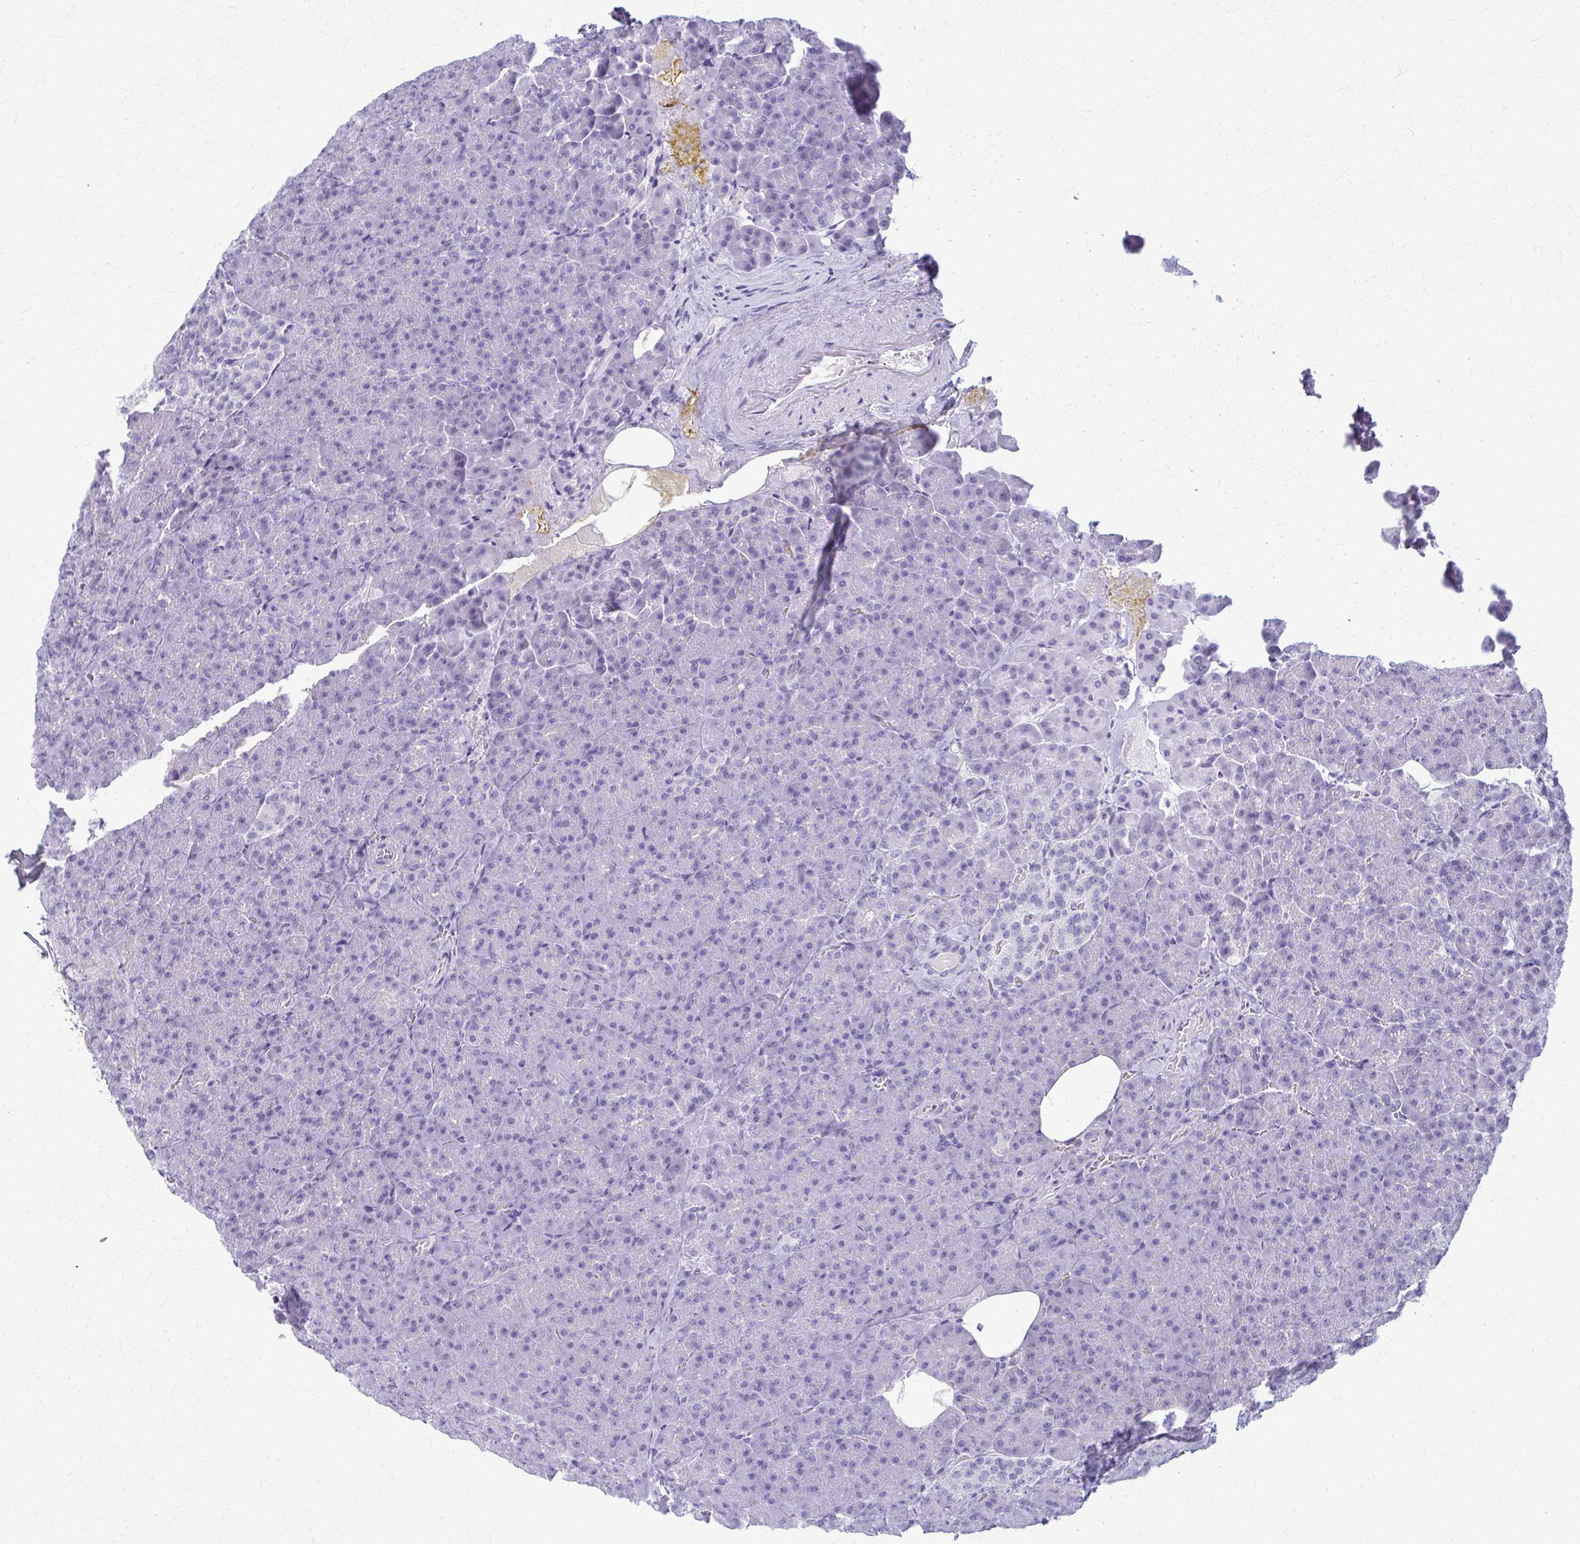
{"staining": {"intensity": "negative", "quantity": "none", "location": "none"}, "tissue": "pancreas", "cell_type": "Exocrine glandular cells", "image_type": "normal", "snomed": [{"axis": "morphology", "description": "Normal tissue, NOS"}, {"axis": "topography", "description": "Pancreas"}], "caption": "High magnification brightfield microscopy of unremarkable pancreas stained with DAB (brown) and counterstained with hematoxylin (blue): exocrine glandular cells show no significant positivity.", "gene": "ACSM2A", "patient": {"sex": "female", "age": 74}}